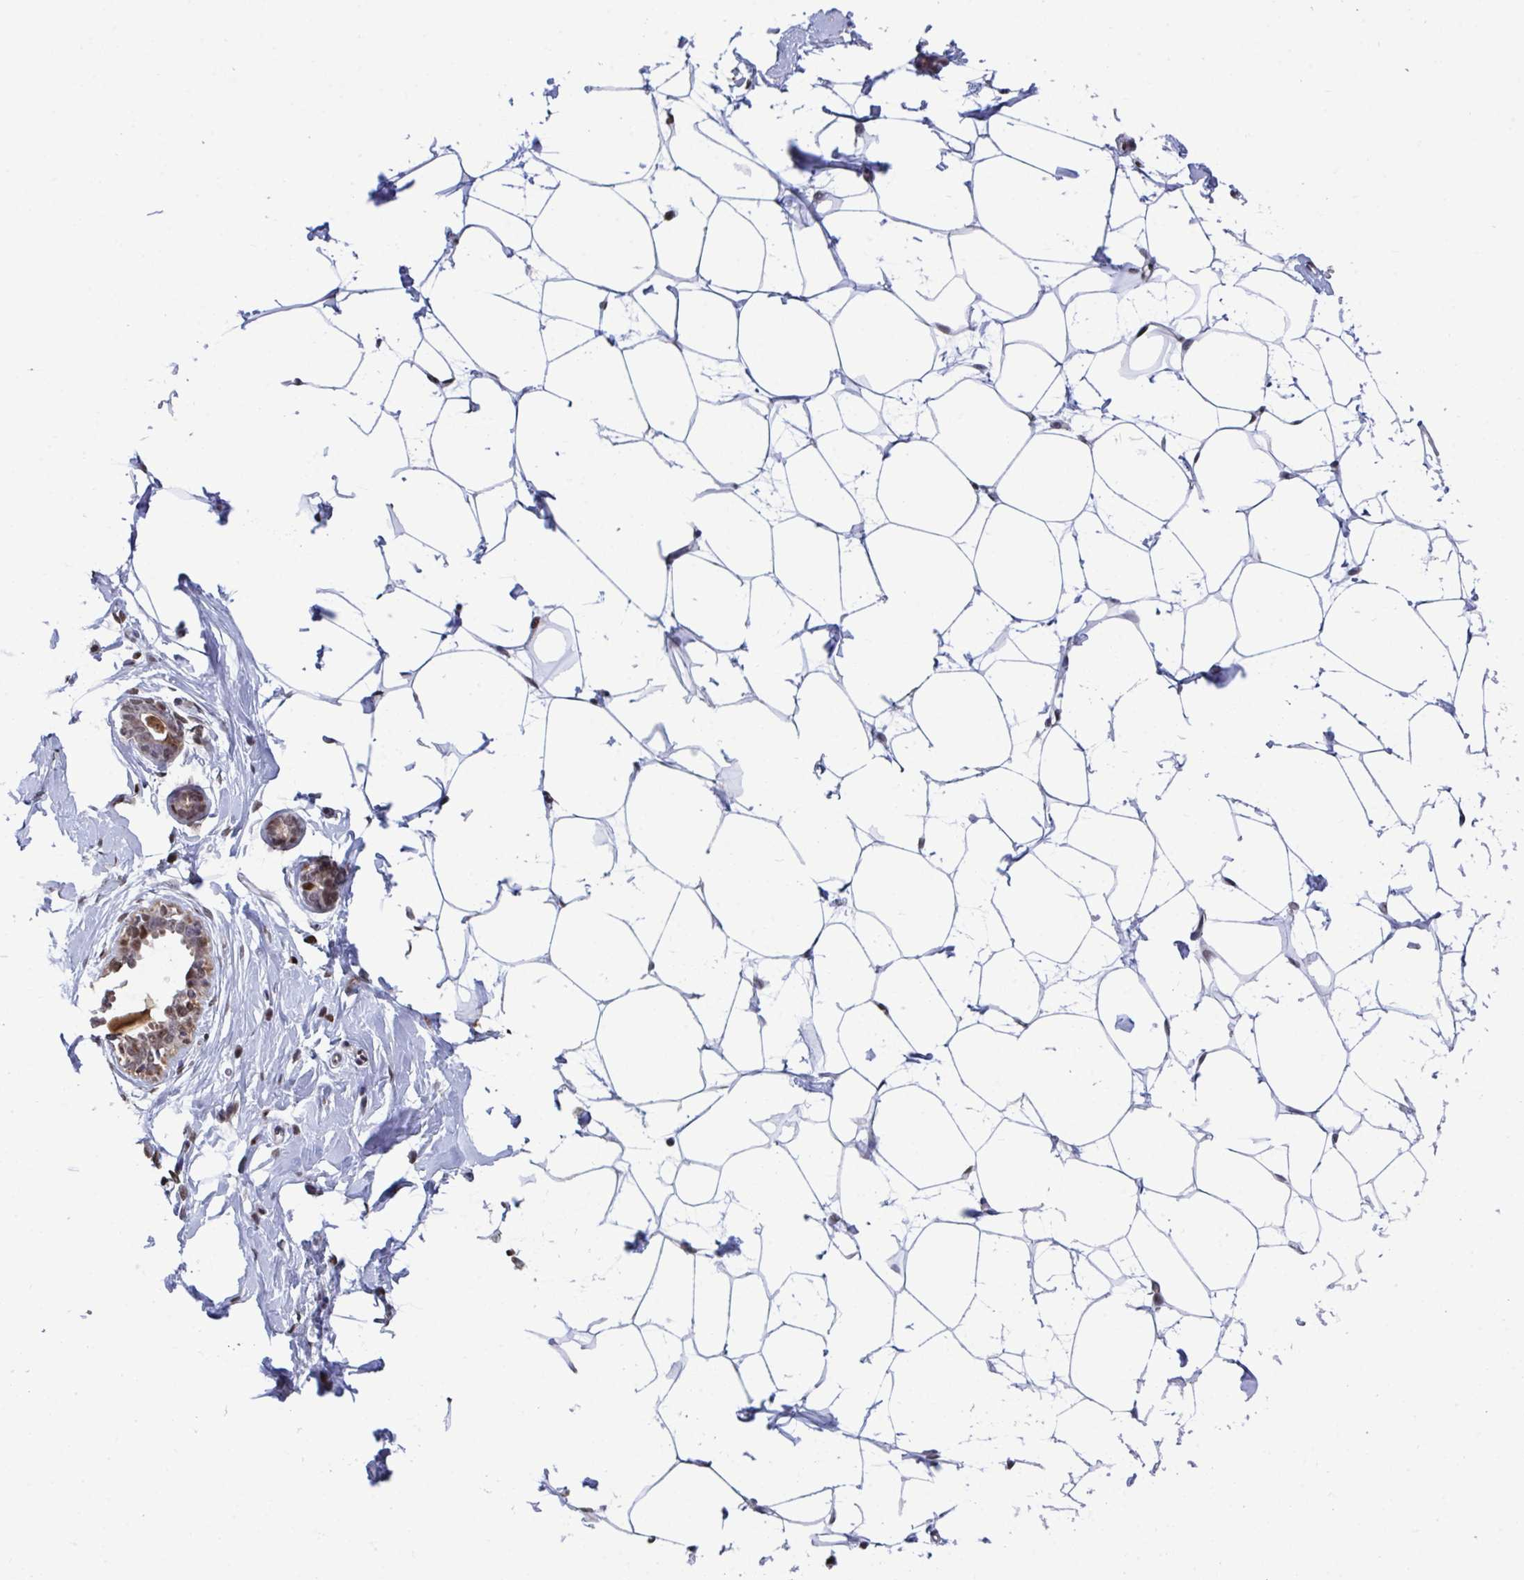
{"staining": {"intensity": "negative", "quantity": "none", "location": "none"}, "tissue": "breast", "cell_type": "Adipocytes", "image_type": "normal", "snomed": [{"axis": "morphology", "description": "Normal tissue, NOS"}, {"axis": "topography", "description": "Breast"}], "caption": "Immunohistochemistry (IHC) photomicrograph of normal breast: human breast stained with DAB (3,3'-diaminobenzidine) displays no significant protein staining in adipocytes. (DAB (3,3'-diaminobenzidine) immunohistochemistry (IHC), high magnification).", "gene": "PELI1", "patient": {"sex": "female", "age": 27}}